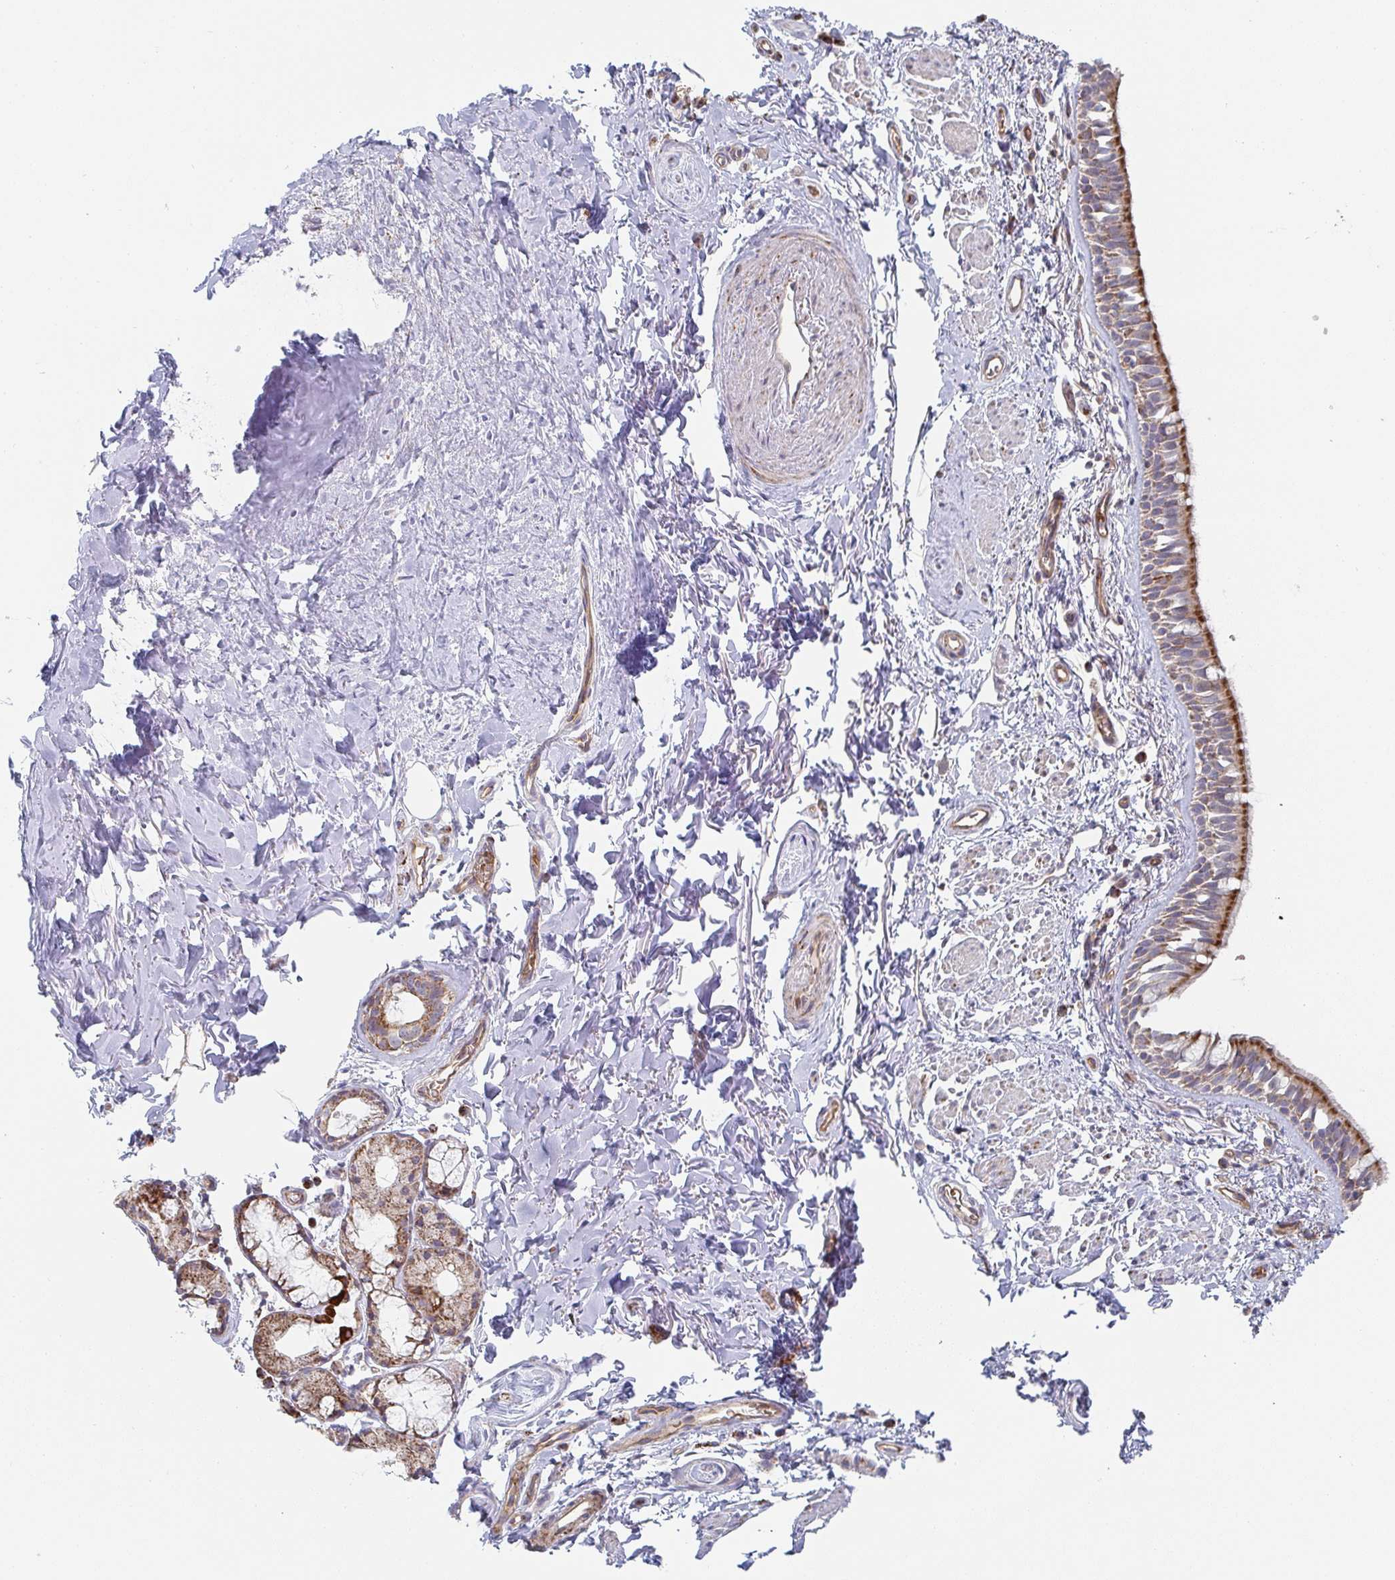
{"staining": {"intensity": "moderate", "quantity": "25%-75%", "location": "cytoplasmic/membranous"}, "tissue": "bronchus", "cell_type": "Respiratory epithelial cells", "image_type": "normal", "snomed": [{"axis": "morphology", "description": "Normal tissue, NOS"}, {"axis": "topography", "description": "Lymph node"}, {"axis": "topography", "description": "Cartilage tissue"}, {"axis": "topography", "description": "Bronchus"}], "caption": "DAB (3,3'-diaminobenzidine) immunohistochemical staining of unremarkable human bronchus displays moderate cytoplasmic/membranous protein staining in approximately 25%-75% of respiratory epithelial cells. (brown staining indicates protein expression, while blue staining denotes nuclei).", "gene": "ZNF526", "patient": {"sex": "female", "age": 70}}